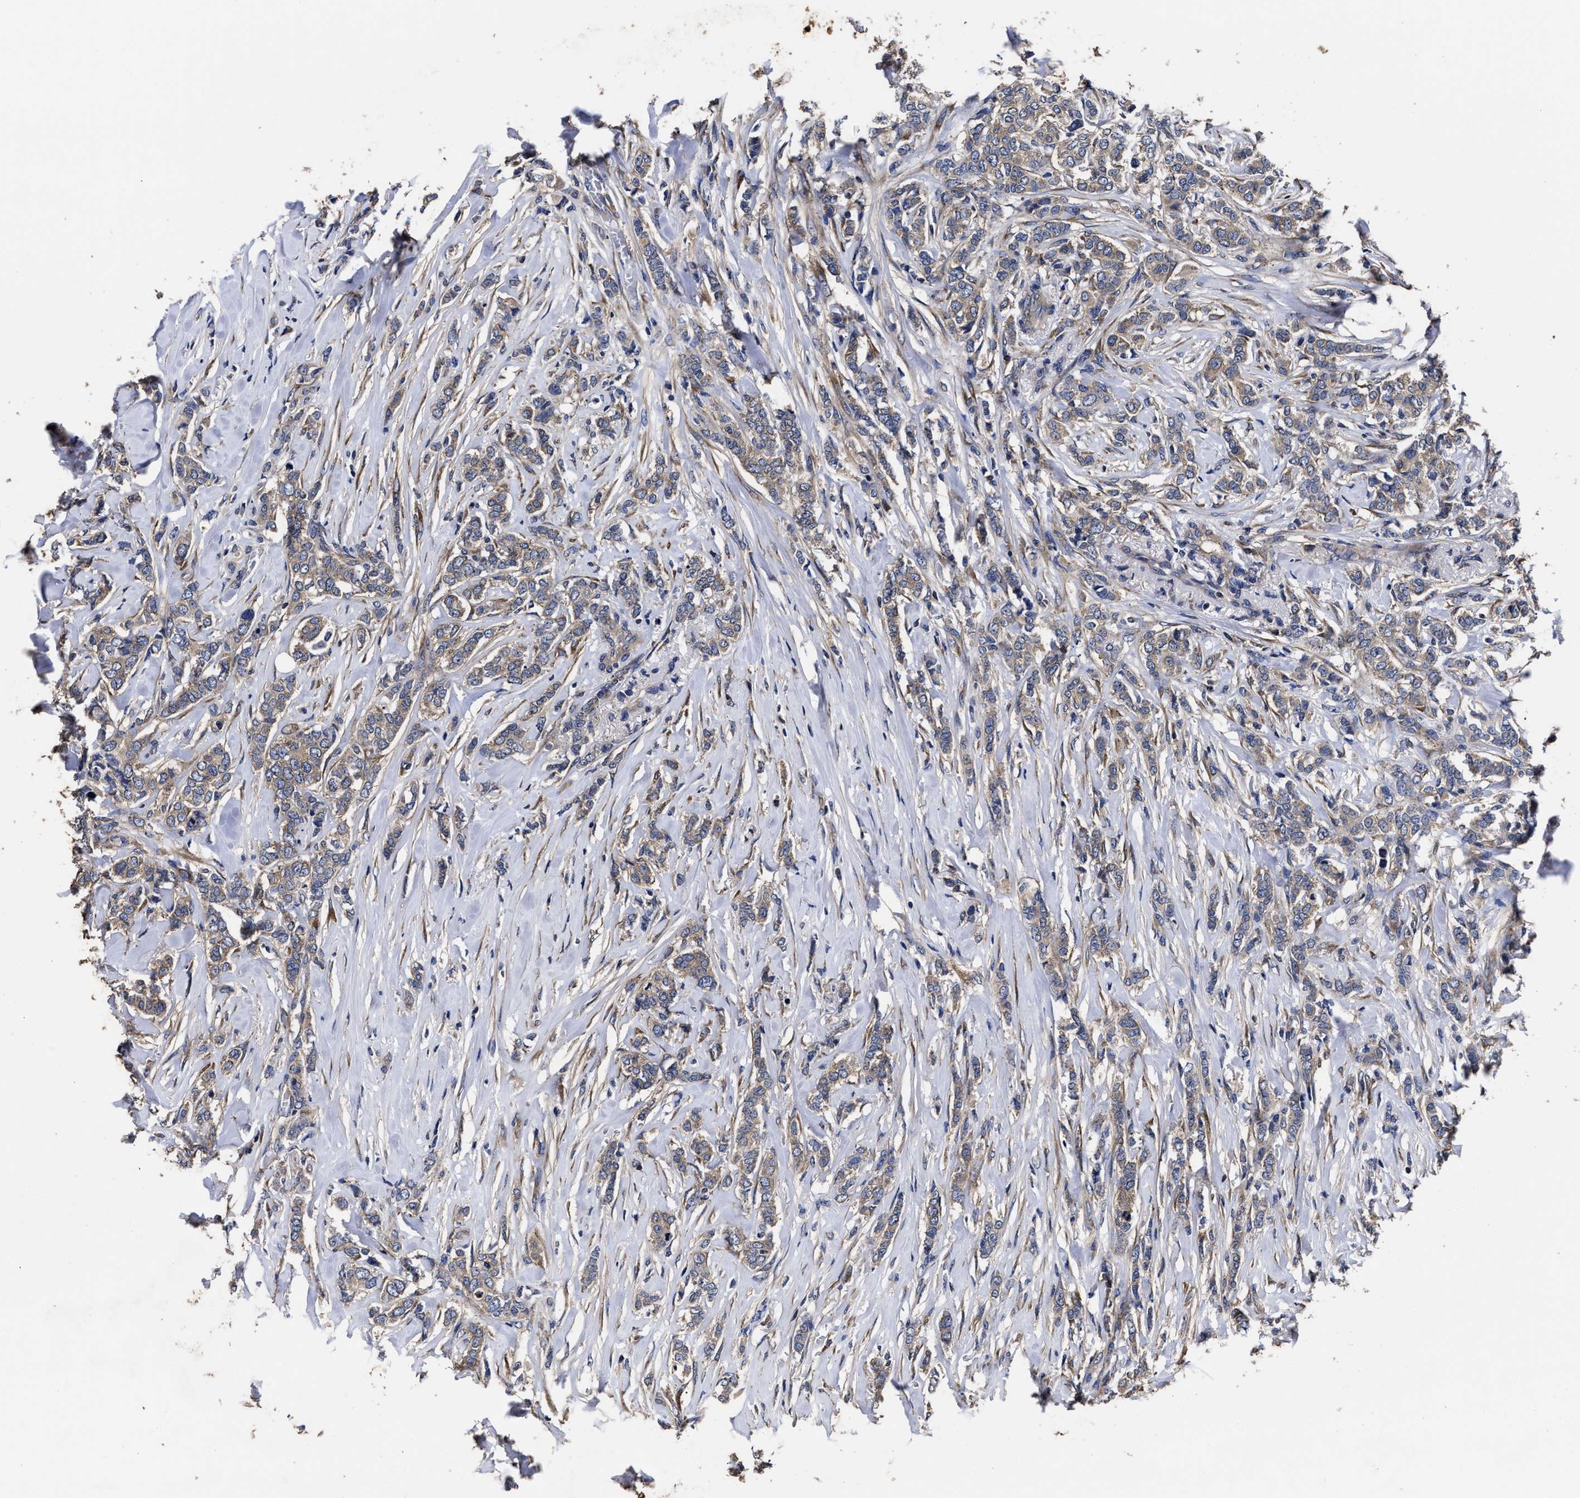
{"staining": {"intensity": "weak", "quantity": ">75%", "location": "cytoplasmic/membranous"}, "tissue": "breast cancer", "cell_type": "Tumor cells", "image_type": "cancer", "snomed": [{"axis": "morphology", "description": "Lobular carcinoma"}, {"axis": "topography", "description": "Skin"}, {"axis": "topography", "description": "Breast"}], "caption": "About >75% of tumor cells in breast lobular carcinoma reveal weak cytoplasmic/membranous protein positivity as visualized by brown immunohistochemical staining.", "gene": "AVEN", "patient": {"sex": "female", "age": 46}}